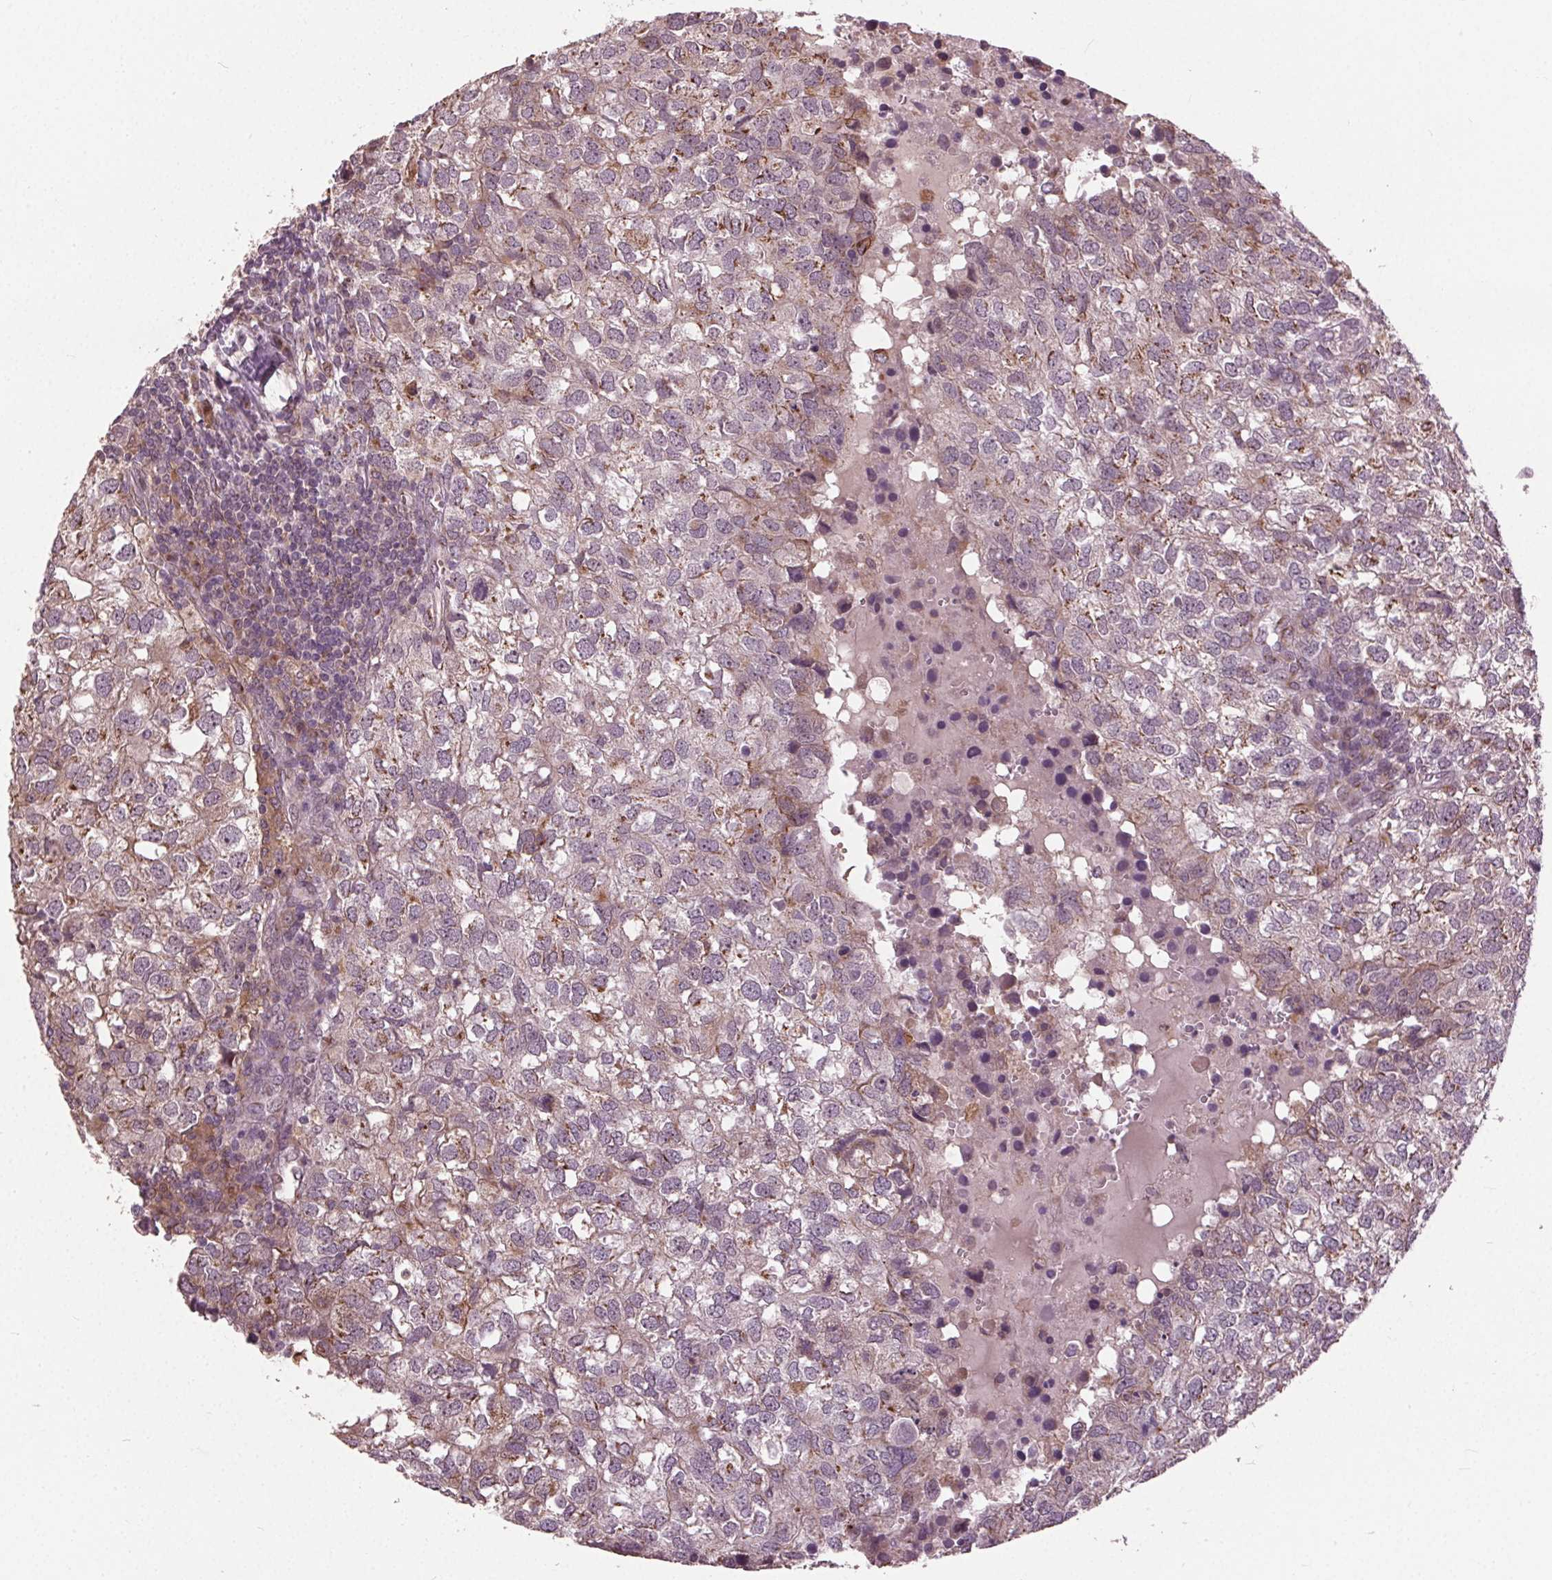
{"staining": {"intensity": "weak", "quantity": "25%-75%", "location": "cytoplasmic/membranous"}, "tissue": "breast cancer", "cell_type": "Tumor cells", "image_type": "cancer", "snomed": [{"axis": "morphology", "description": "Duct carcinoma"}, {"axis": "topography", "description": "Breast"}], "caption": "Breast cancer stained for a protein demonstrates weak cytoplasmic/membranous positivity in tumor cells. The protein is shown in brown color, while the nuclei are stained blue.", "gene": "BSDC1", "patient": {"sex": "female", "age": 30}}